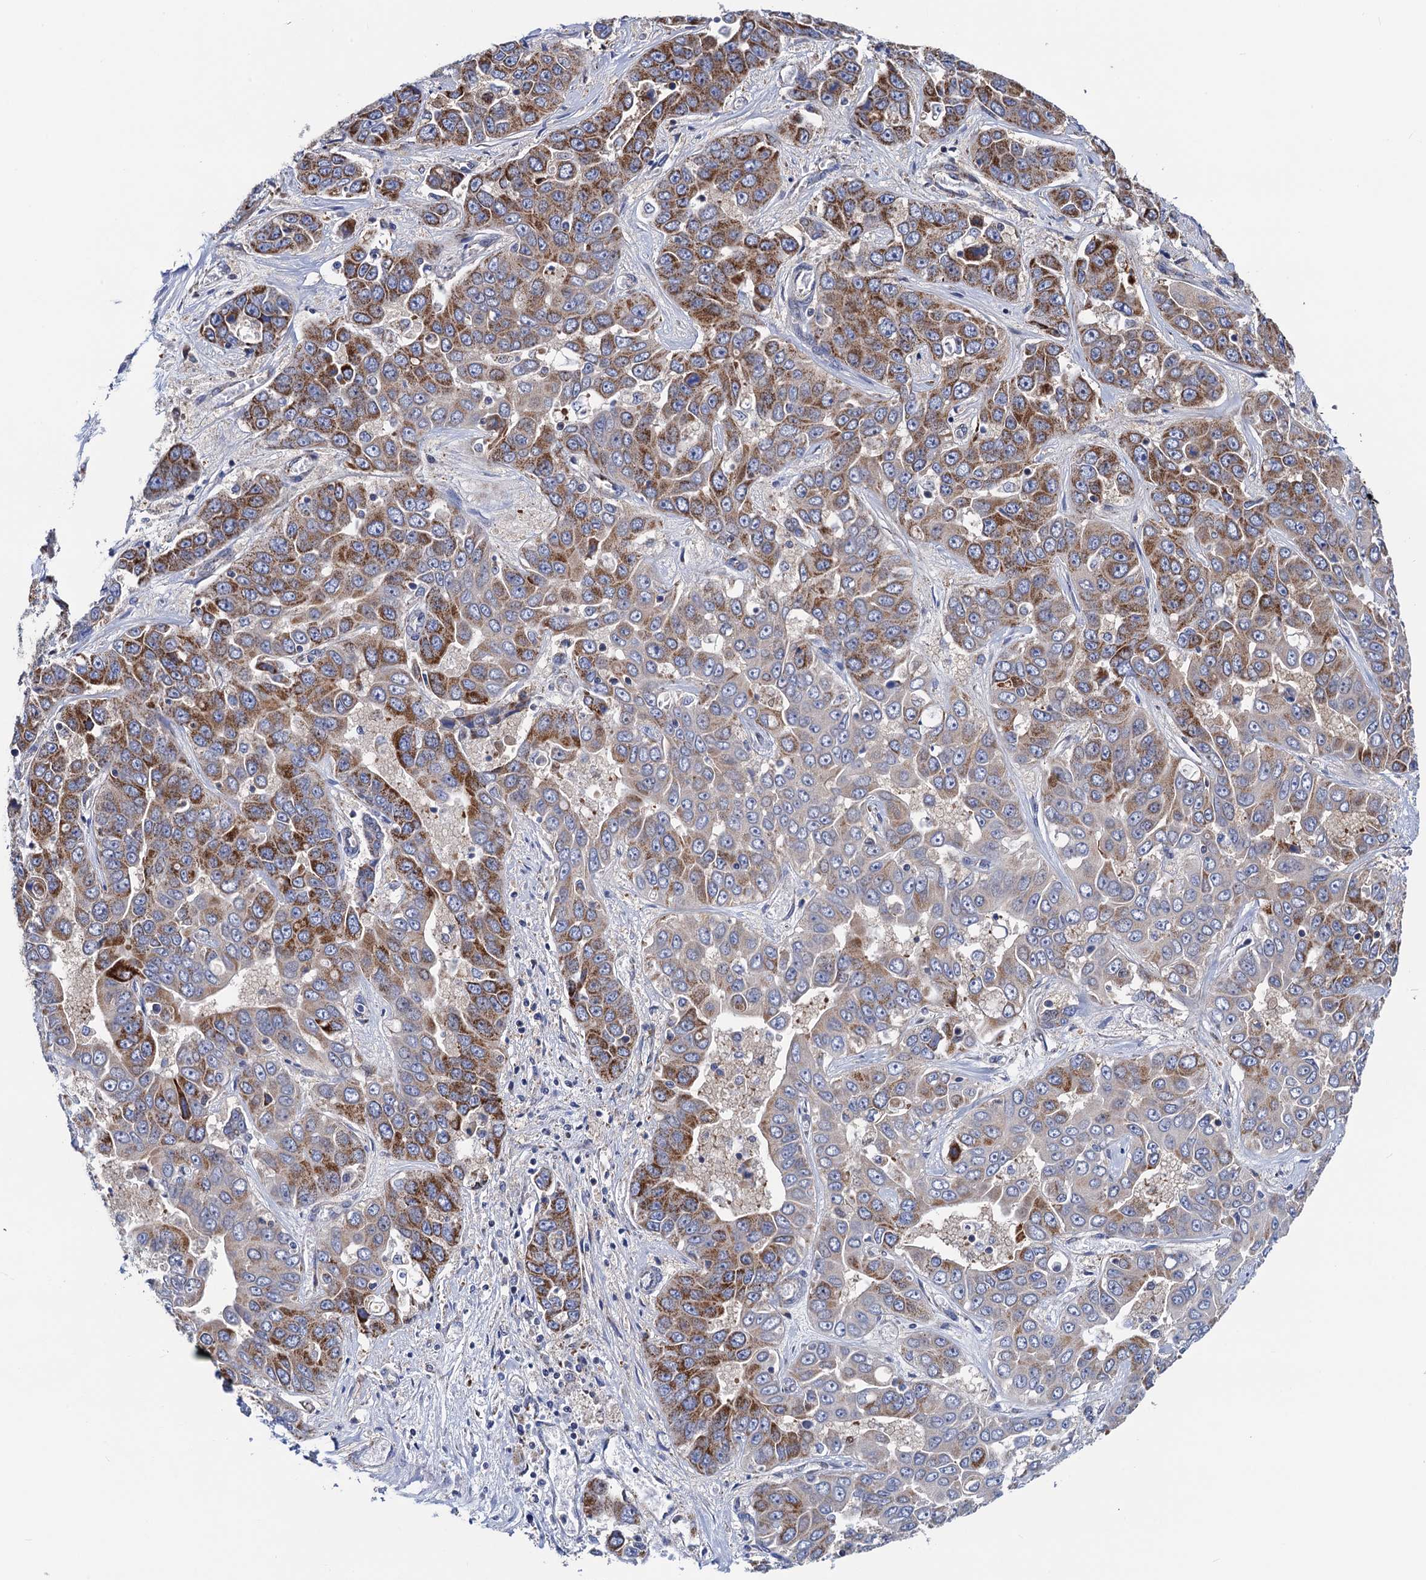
{"staining": {"intensity": "moderate", "quantity": "25%-75%", "location": "cytoplasmic/membranous"}, "tissue": "liver cancer", "cell_type": "Tumor cells", "image_type": "cancer", "snomed": [{"axis": "morphology", "description": "Cholangiocarcinoma"}, {"axis": "topography", "description": "Liver"}], "caption": "A medium amount of moderate cytoplasmic/membranous staining is present in about 25%-75% of tumor cells in liver cholangiocarcinoma tissue.", "gene": "PTCD3", "patient": {"sex": "female", "age": 52}}